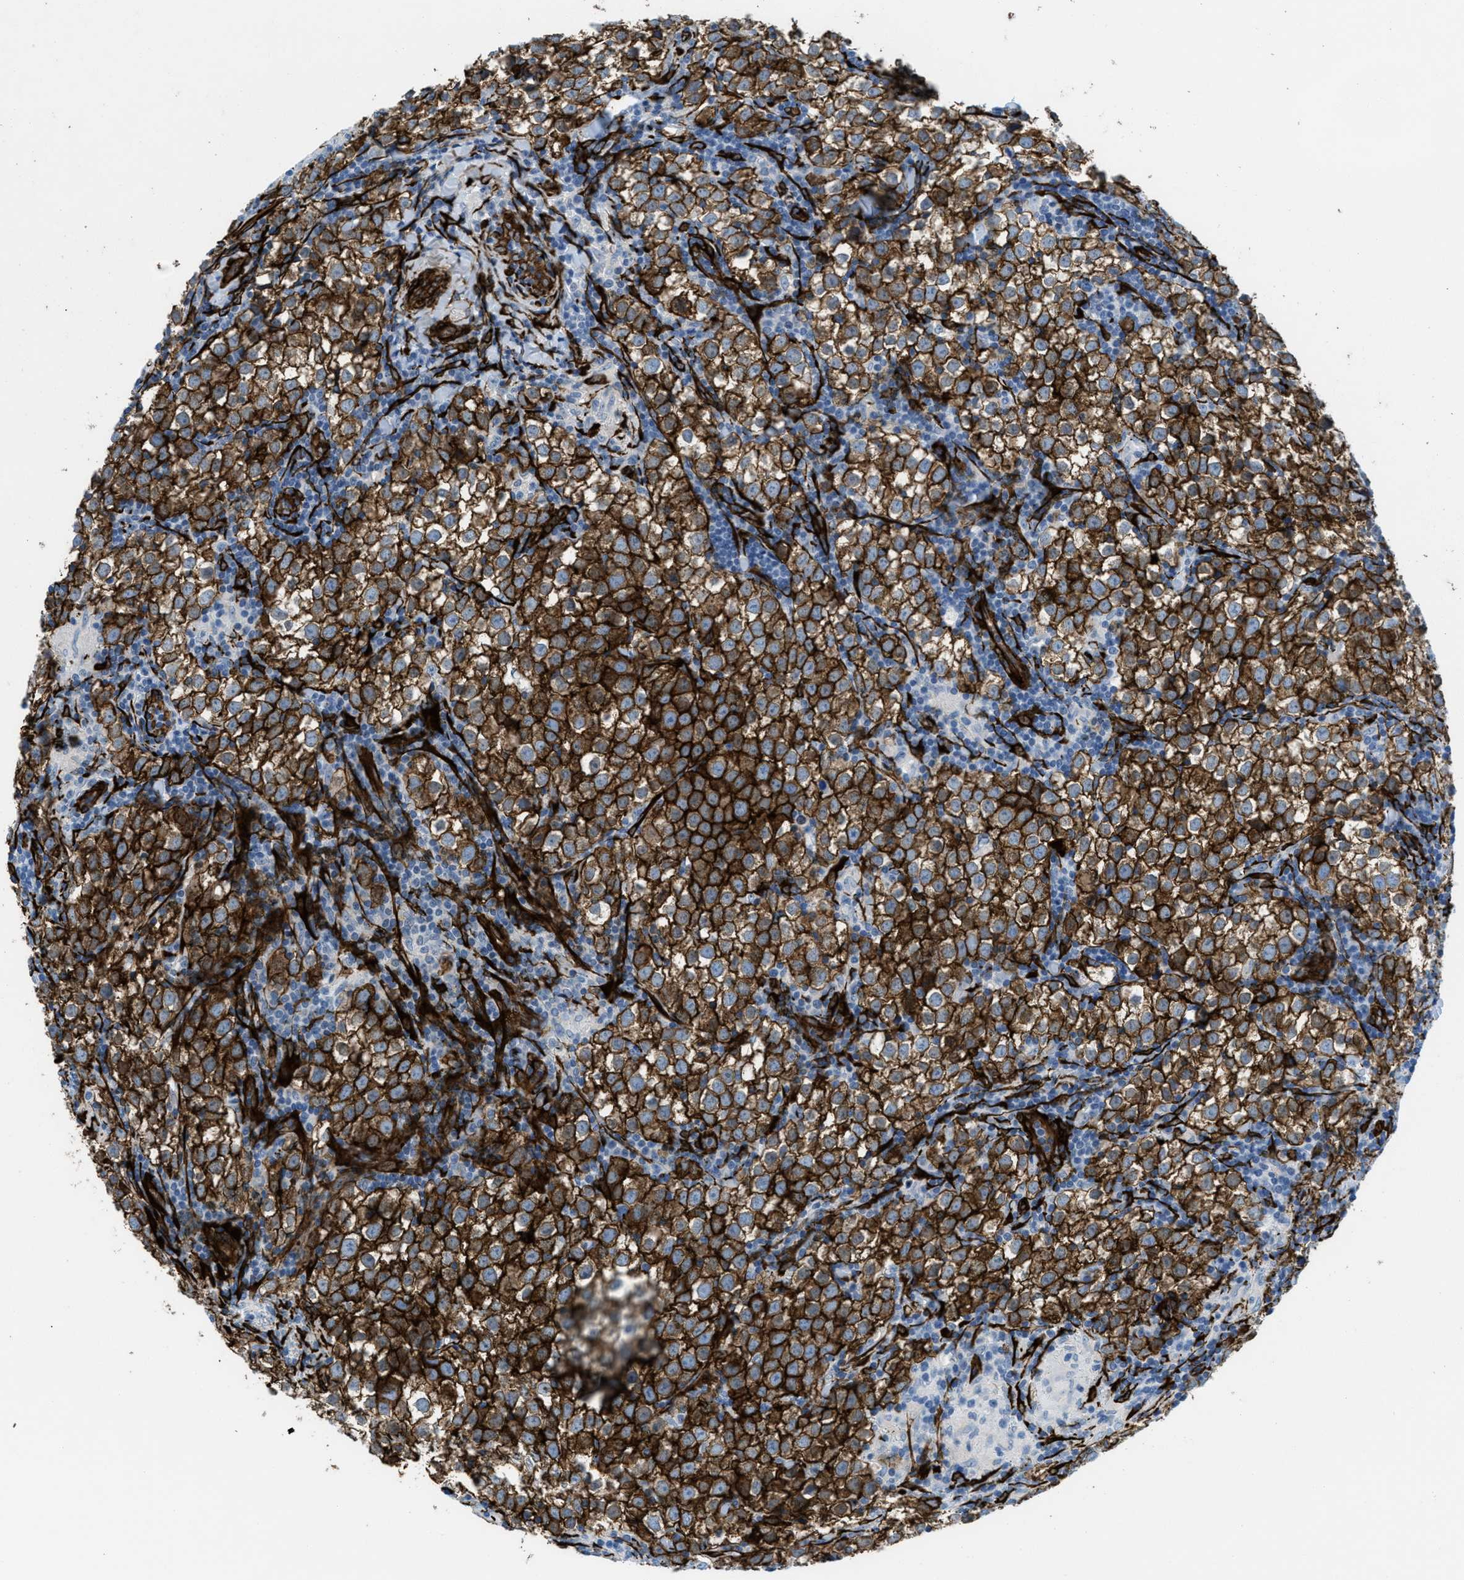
{"staining": {"intensity": "strong", "quantity": ">75%", "location": "cytoplasmic/membranous"}, "tissue": "testis cancer", "cell_type": "Tumor cells", "image_type": "cancer", "snomed": [{"axis": "morphology", "description": "Seminoma, NOS"}, {"axis": "morphology", "description": "Carcinoma, Embryonal, NOS"}, {"axis": "topography", "description": "Testis"}], "caption": "Testis embryonal carcinoma stained for a protein (brown) displays strong cytoplasmic/membranous positive expression in about >75% of tumor cells.", "gene": "CALD1", "patient": {"sex": "male", "age": 36}}